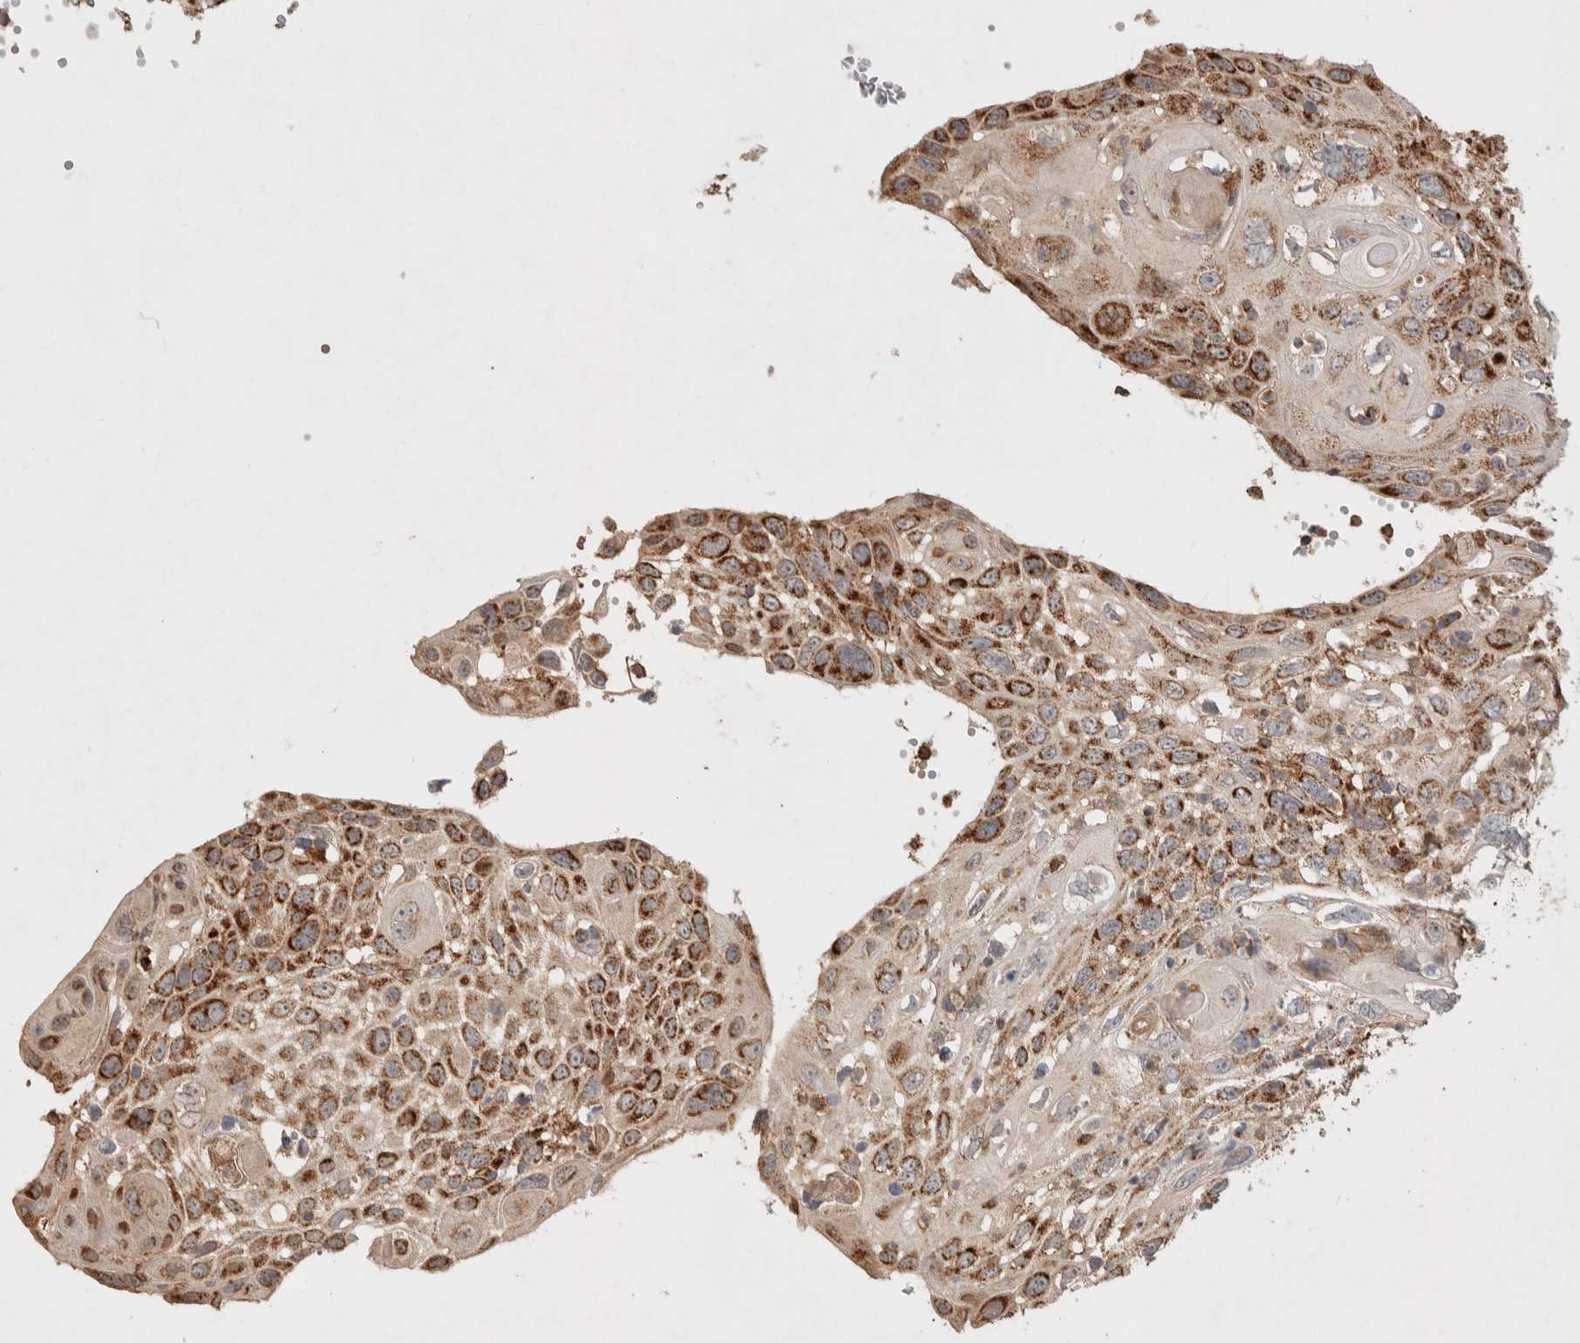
{"staining": {"intensity": "strong", "quantity": ">75%", "location": "cytoplasmic/membranous"}, "tissue": "cervical cancer", "cell_type": "Tumor cells", "image_type": "cancer", "snomed": [{"axis": "morphology", "description": "Squamous cell carcinoma, NOS"}, {"axis": "topography", "description": "Cervix"}], "caption": "About >75% of tumor cells in squamous cell carcinoma (cervical) reveal strong cytoplasmic/membranous protein staining as visualized by brown immunohistochemical staining.", "gene": "DEPTOR", "patient": {"sex": "female", "age": 70}}